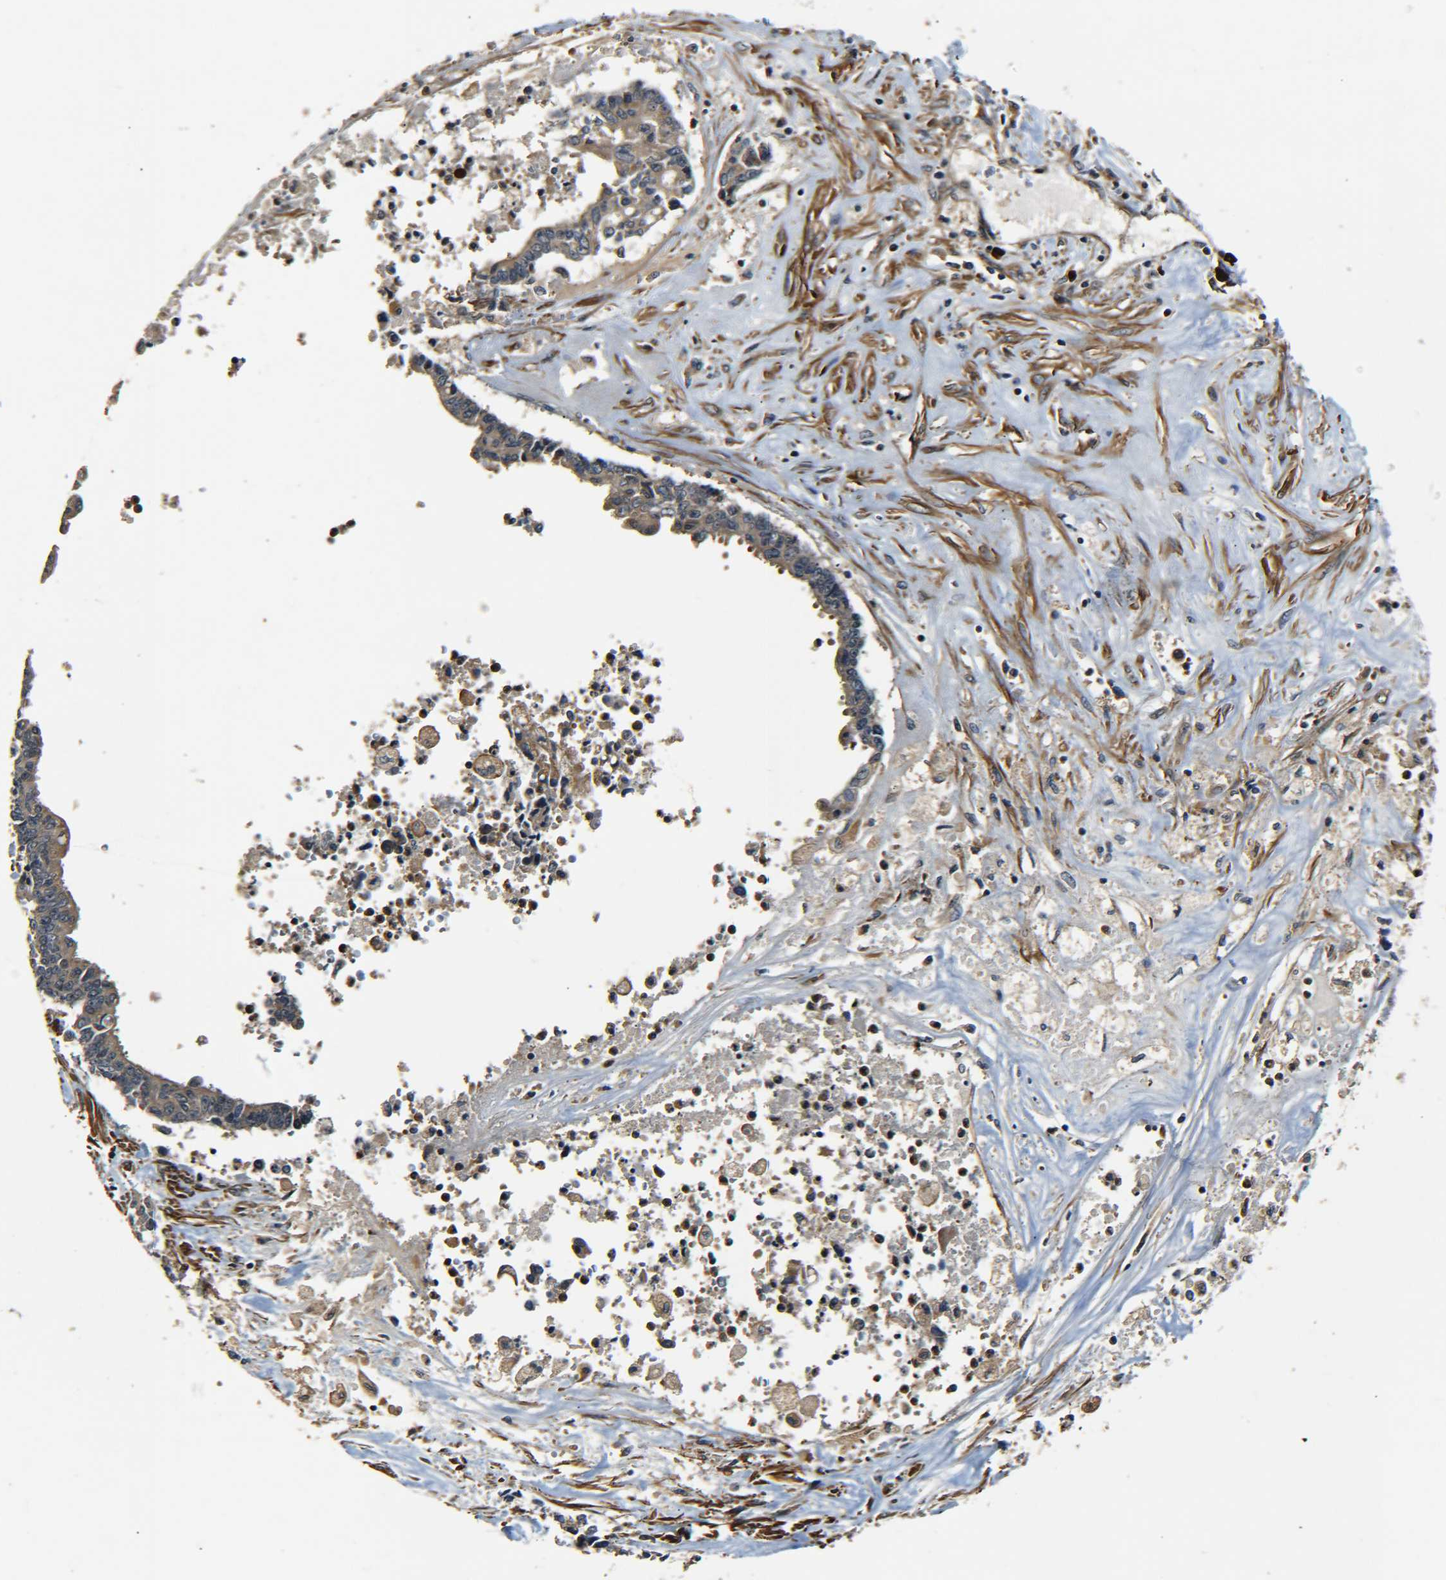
{"staining": {"intensity": "weak", "quantity": ">75%", "location": "cytoplasmic/membranous"}, "tissue": "liver cancer", "cell_type": "Tumor cells", "image_type": "cancer", "snomed": [{"axis": "morphology", "description": "Cholangiocarcinoma"}, {"axis": "topography", "description": "Liver"}], "caption": "Protein staining of cholangiocarcinoma (liver) tissue shows weak cytoplasmic/membranous expression in about >75% of tumor cells. The protein is shown in brown color, while the nuclei are stained blue.", "gene": "MEIS1", "patient": {"sex": "male", "age": 57}}